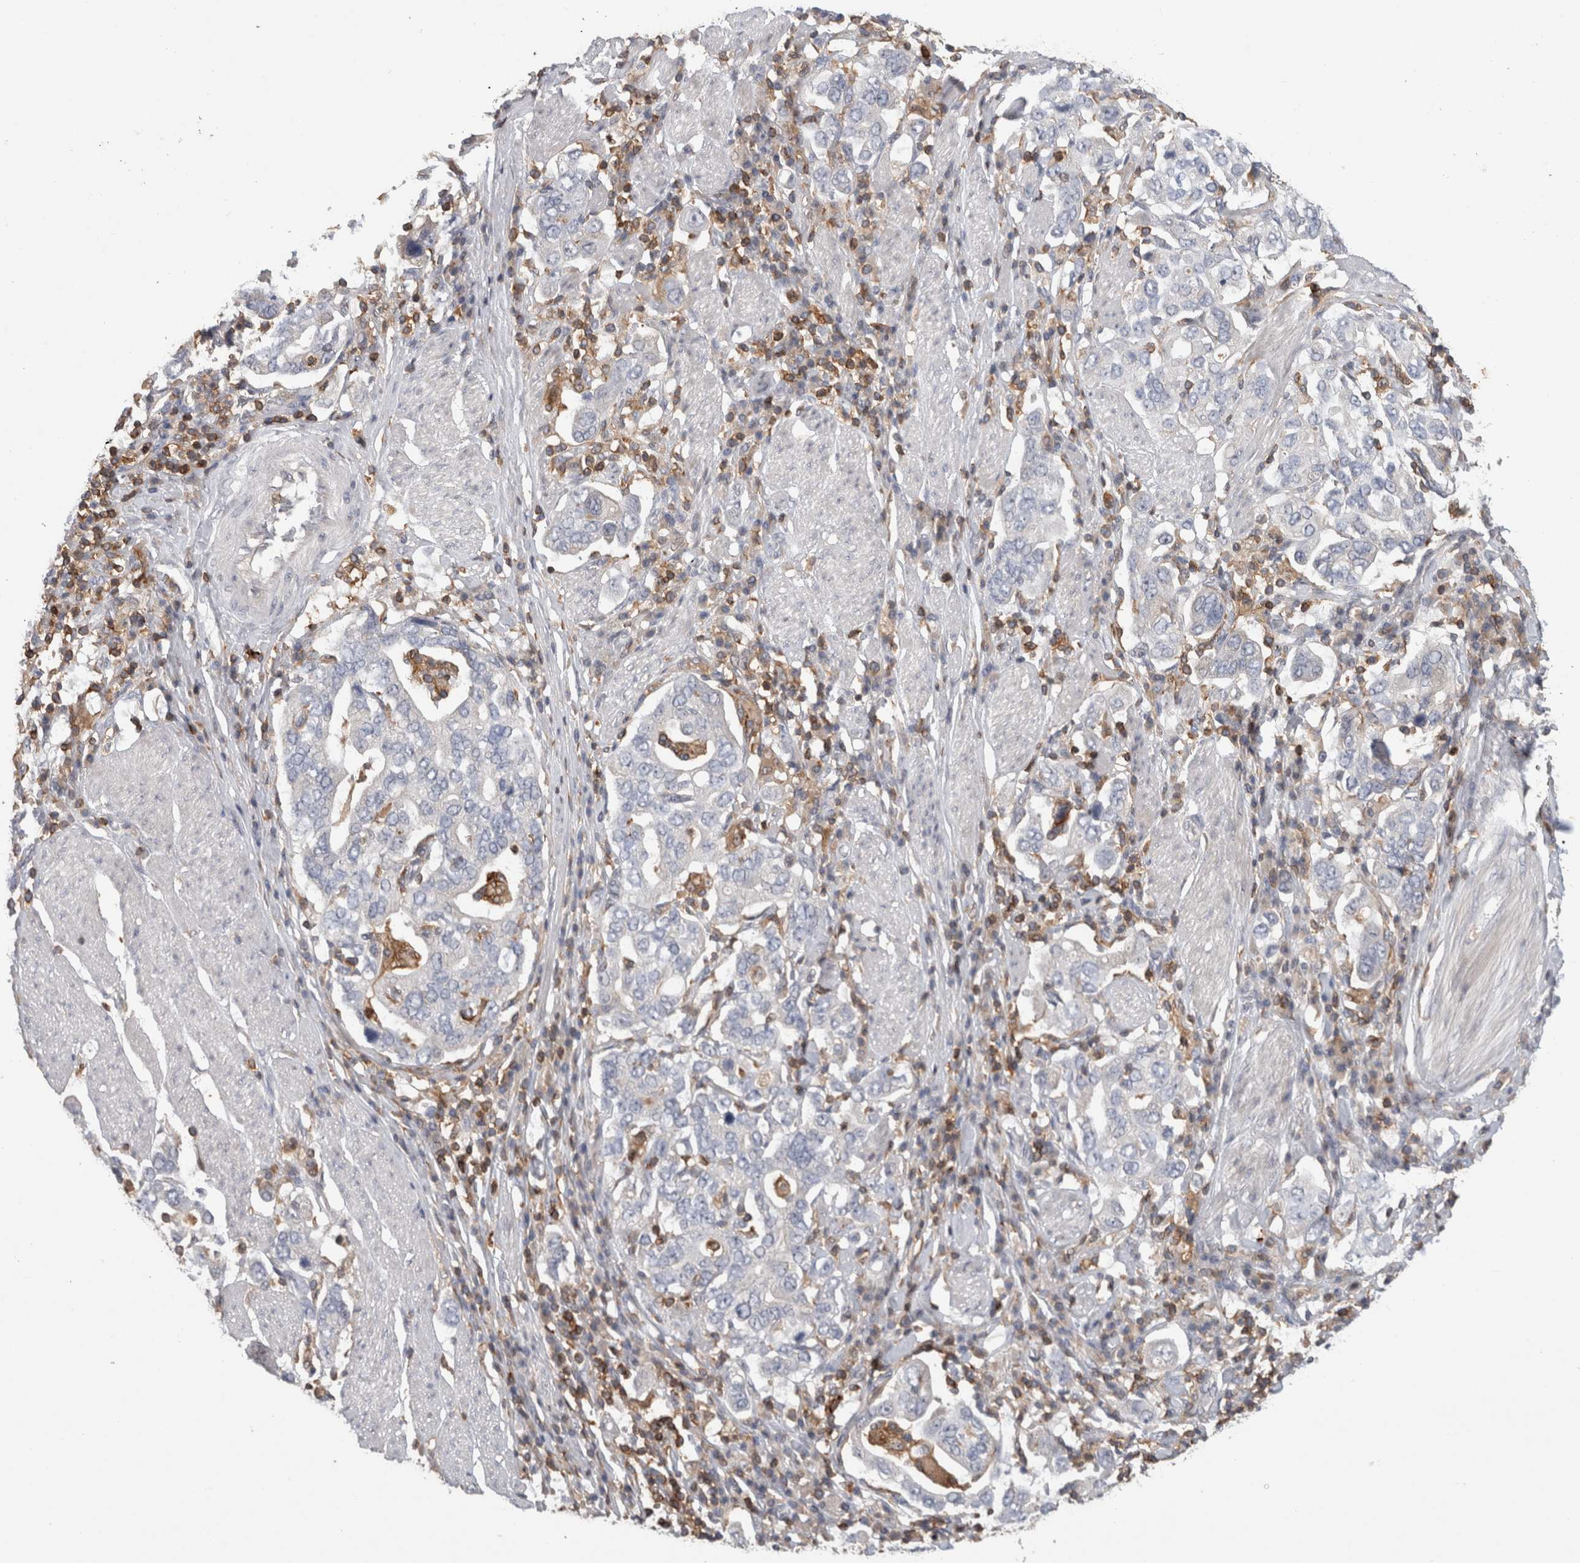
{"staining": {"intensity": "negative", "quantity": "none", "location": "none"}, "tissue": "stomach cancer", "cell_type": "Tumor cells", "image_type": "cancer", "snomed": [{"axis": "morphology", "description": "Adenocarcinoma, NOS"}, {"axis": "topography", "description": "Stomach, upper"}], "caption": "DAB (3,3'-diaminobenzidine) immunohistochemical staining of adenocarcinoma (stomach) exhibits no significant staining in tumor cells.", "gene": "GFRA2", "patient": {"sex": "male", "age": 62}}